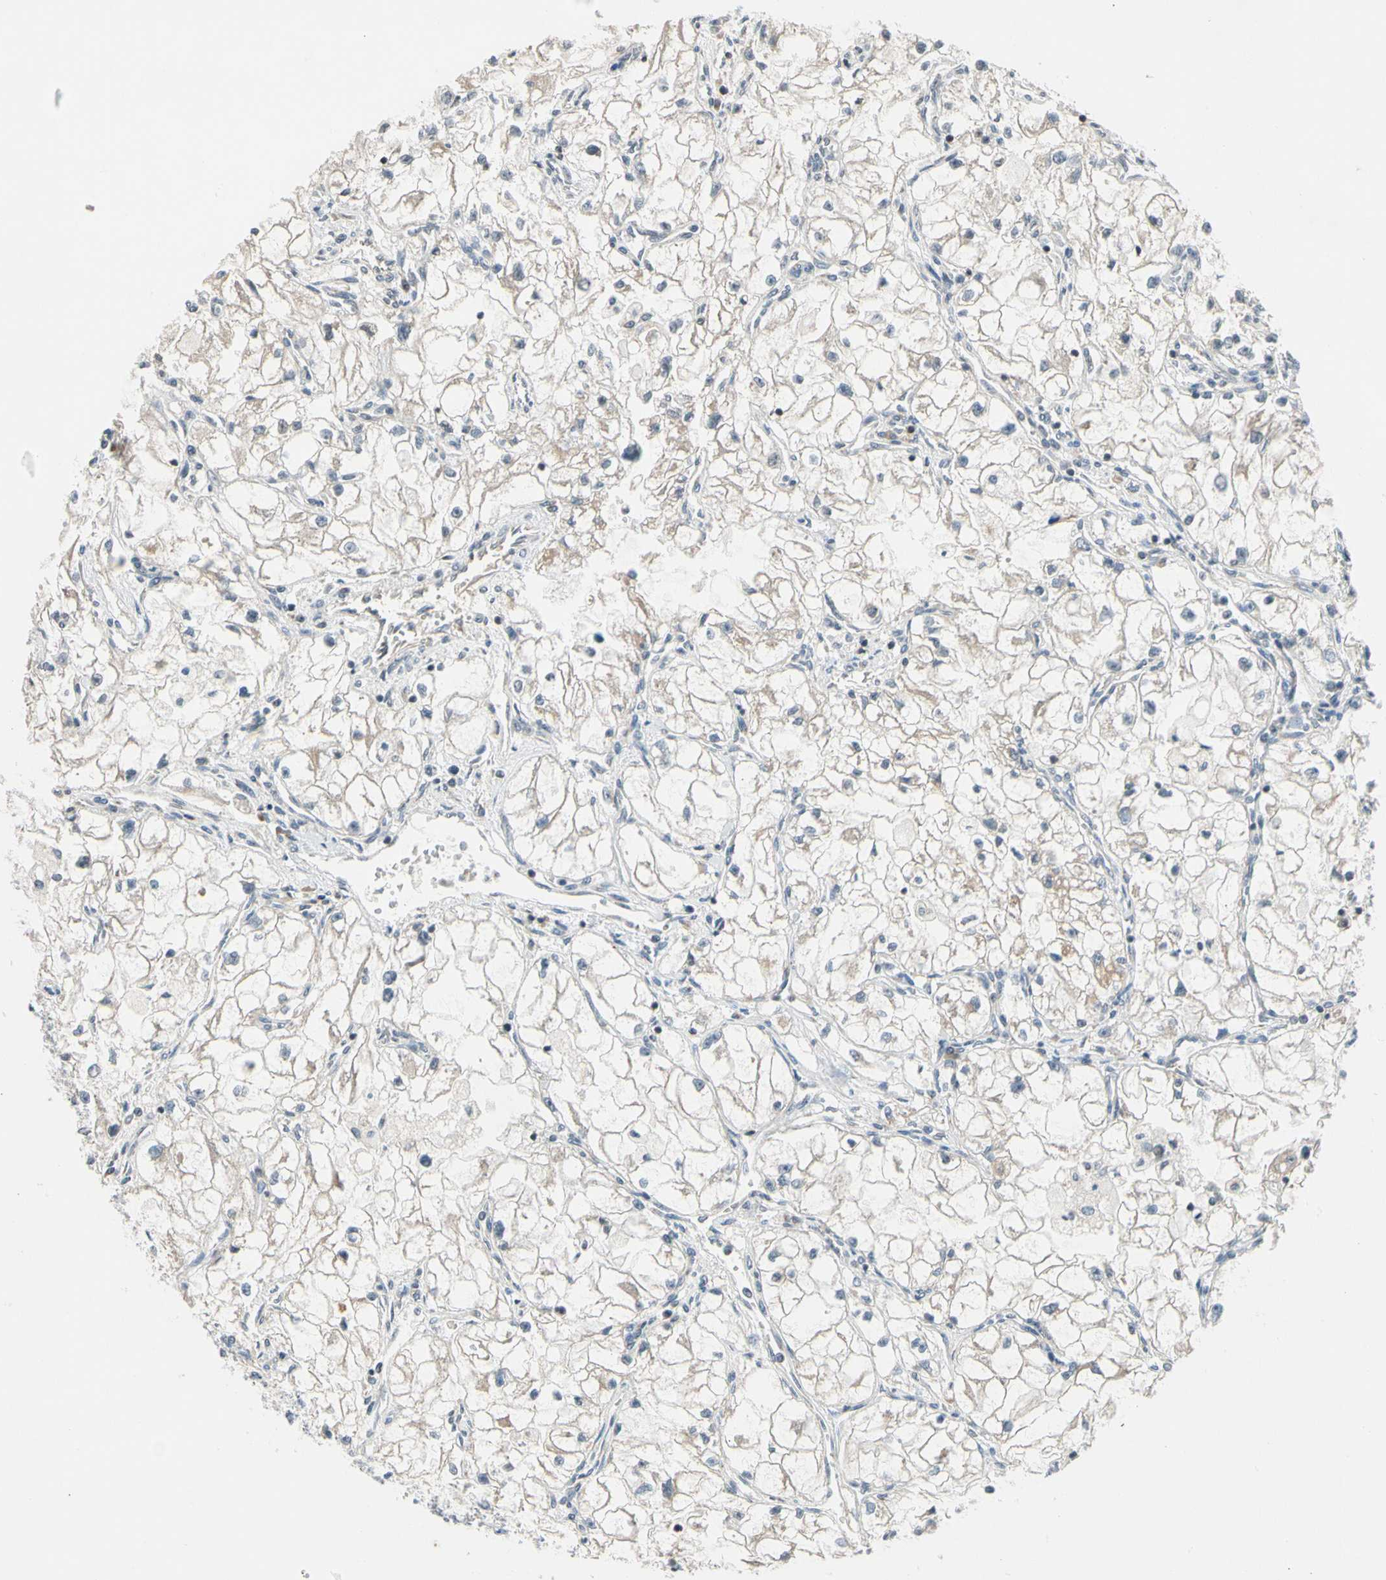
{"staining": {"intensity": "weak", "quantity": ">75%", "location": "cytoplasmic/membranous"}, "tissue": "renal cancer", "cell_type": "Tumor cells", "image_type": "cancer", "snomed": [{"axis": "morphology", "description": "Adenocarcinoma, NOS"}, {"axis": "topography", "description": "Kidney"}], "caption": "The micrograph demonstrates staining of renal adenocarcinoma, revealing weak cytoplasmic/membranous protein positivity (brown color) within tumor cells.", "gene": "SOX30", "patient": {"sex": "female", "age": 70}}